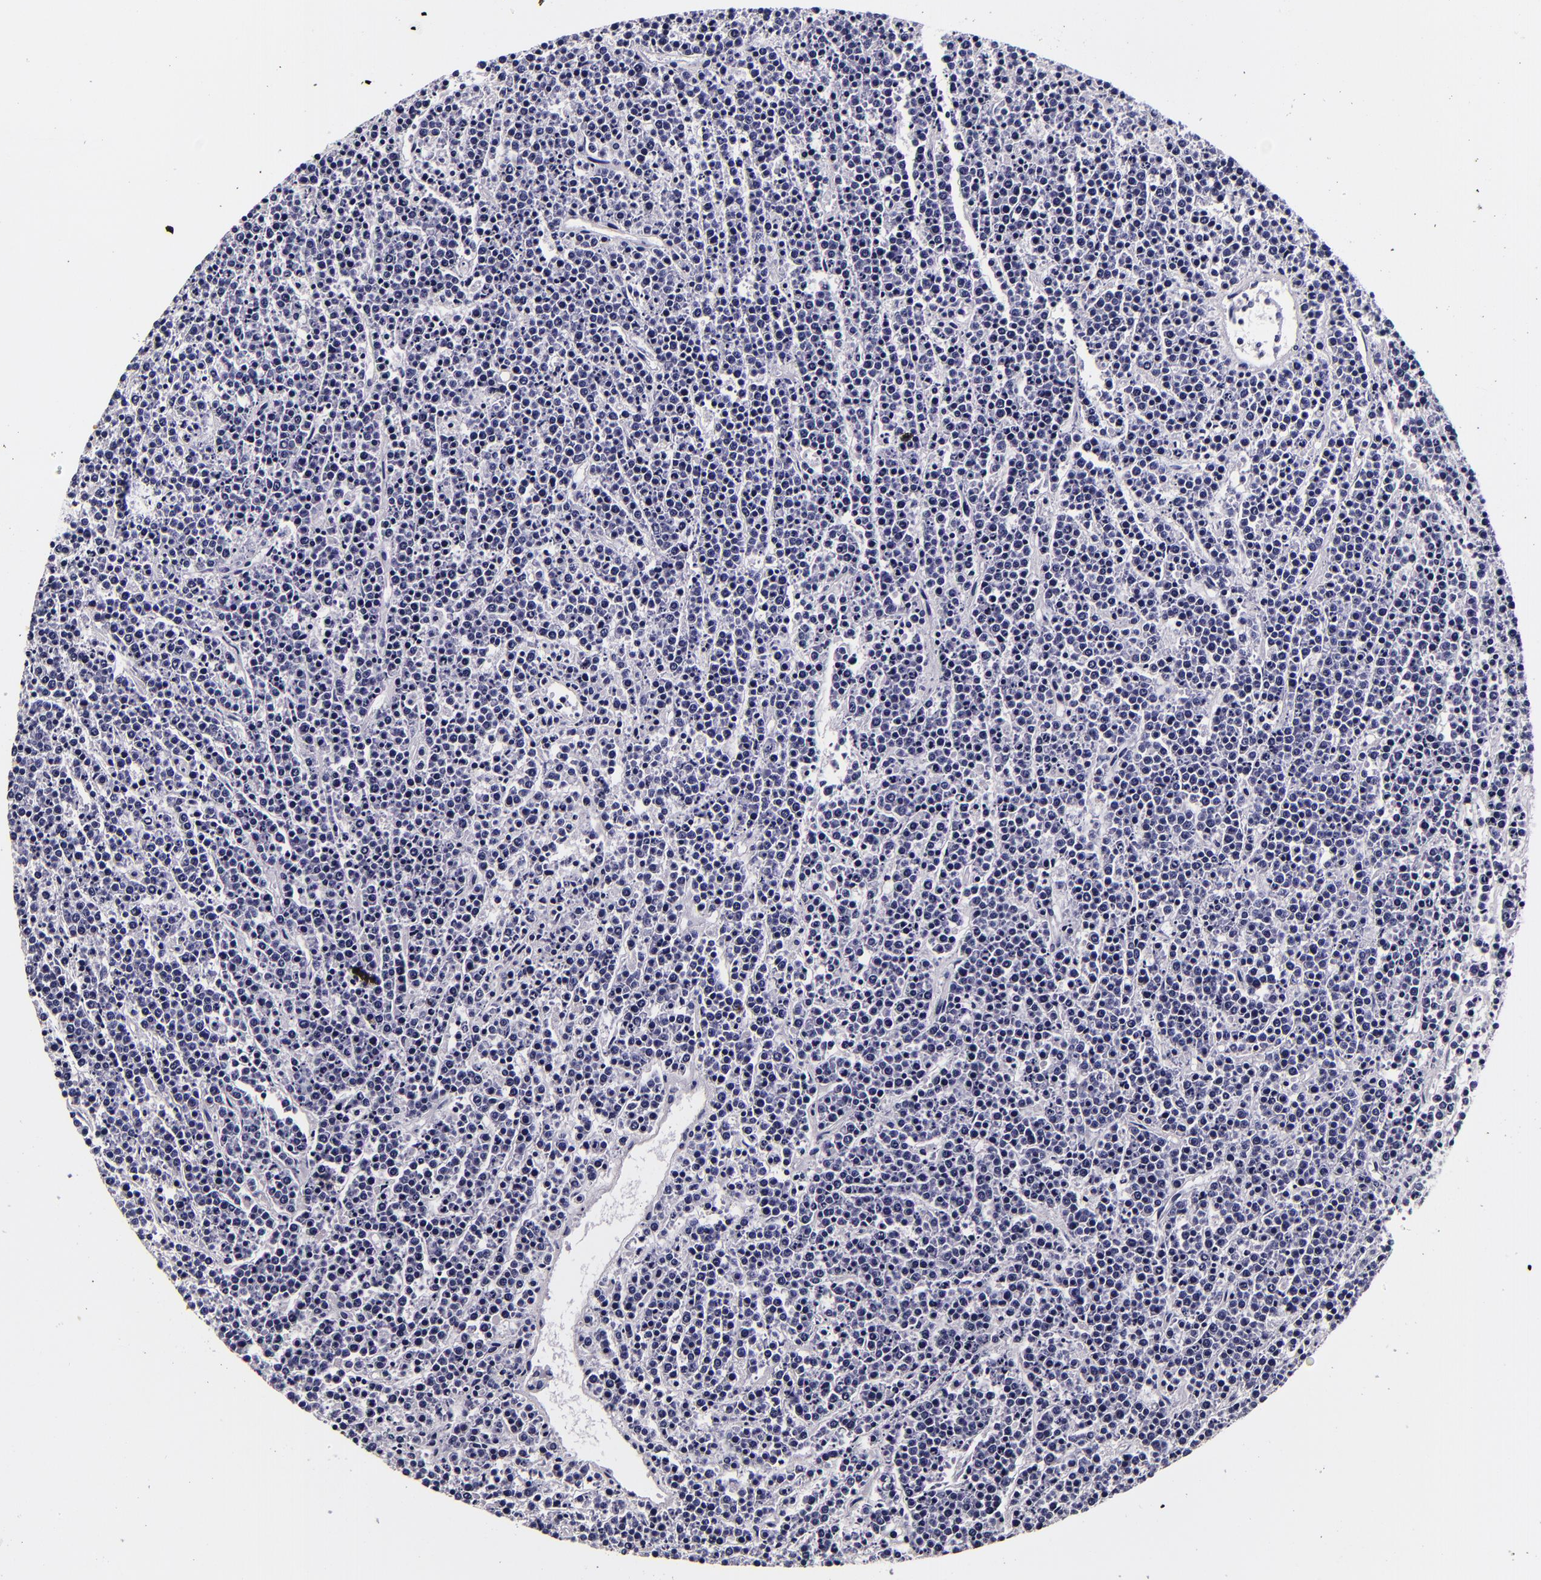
{"staining": {"intensity": "negative", "quantity": "none", "location": "none"}, "tissue": "lymphoma", "cell_type": "Tumor cells", "image_type": "cancer", "snomed": [{"axis": "morphology", "description": "Malignant lymphoma, non-Hodgkin's type, High grade"}, {"axis": "topography", "description": "Ovary"}], "caption": "Photomicrograph shows no significant protein expression in tumor cells of malignant lymphoma, non-Hodgkin's type (high-grade). (Brightfield microscopy of DAB (3,3'-diaminobenzidine) immunohistochemistry at high magnification).", "gene": "FBN1", "patient": {"sex": "female", "age": 56}}